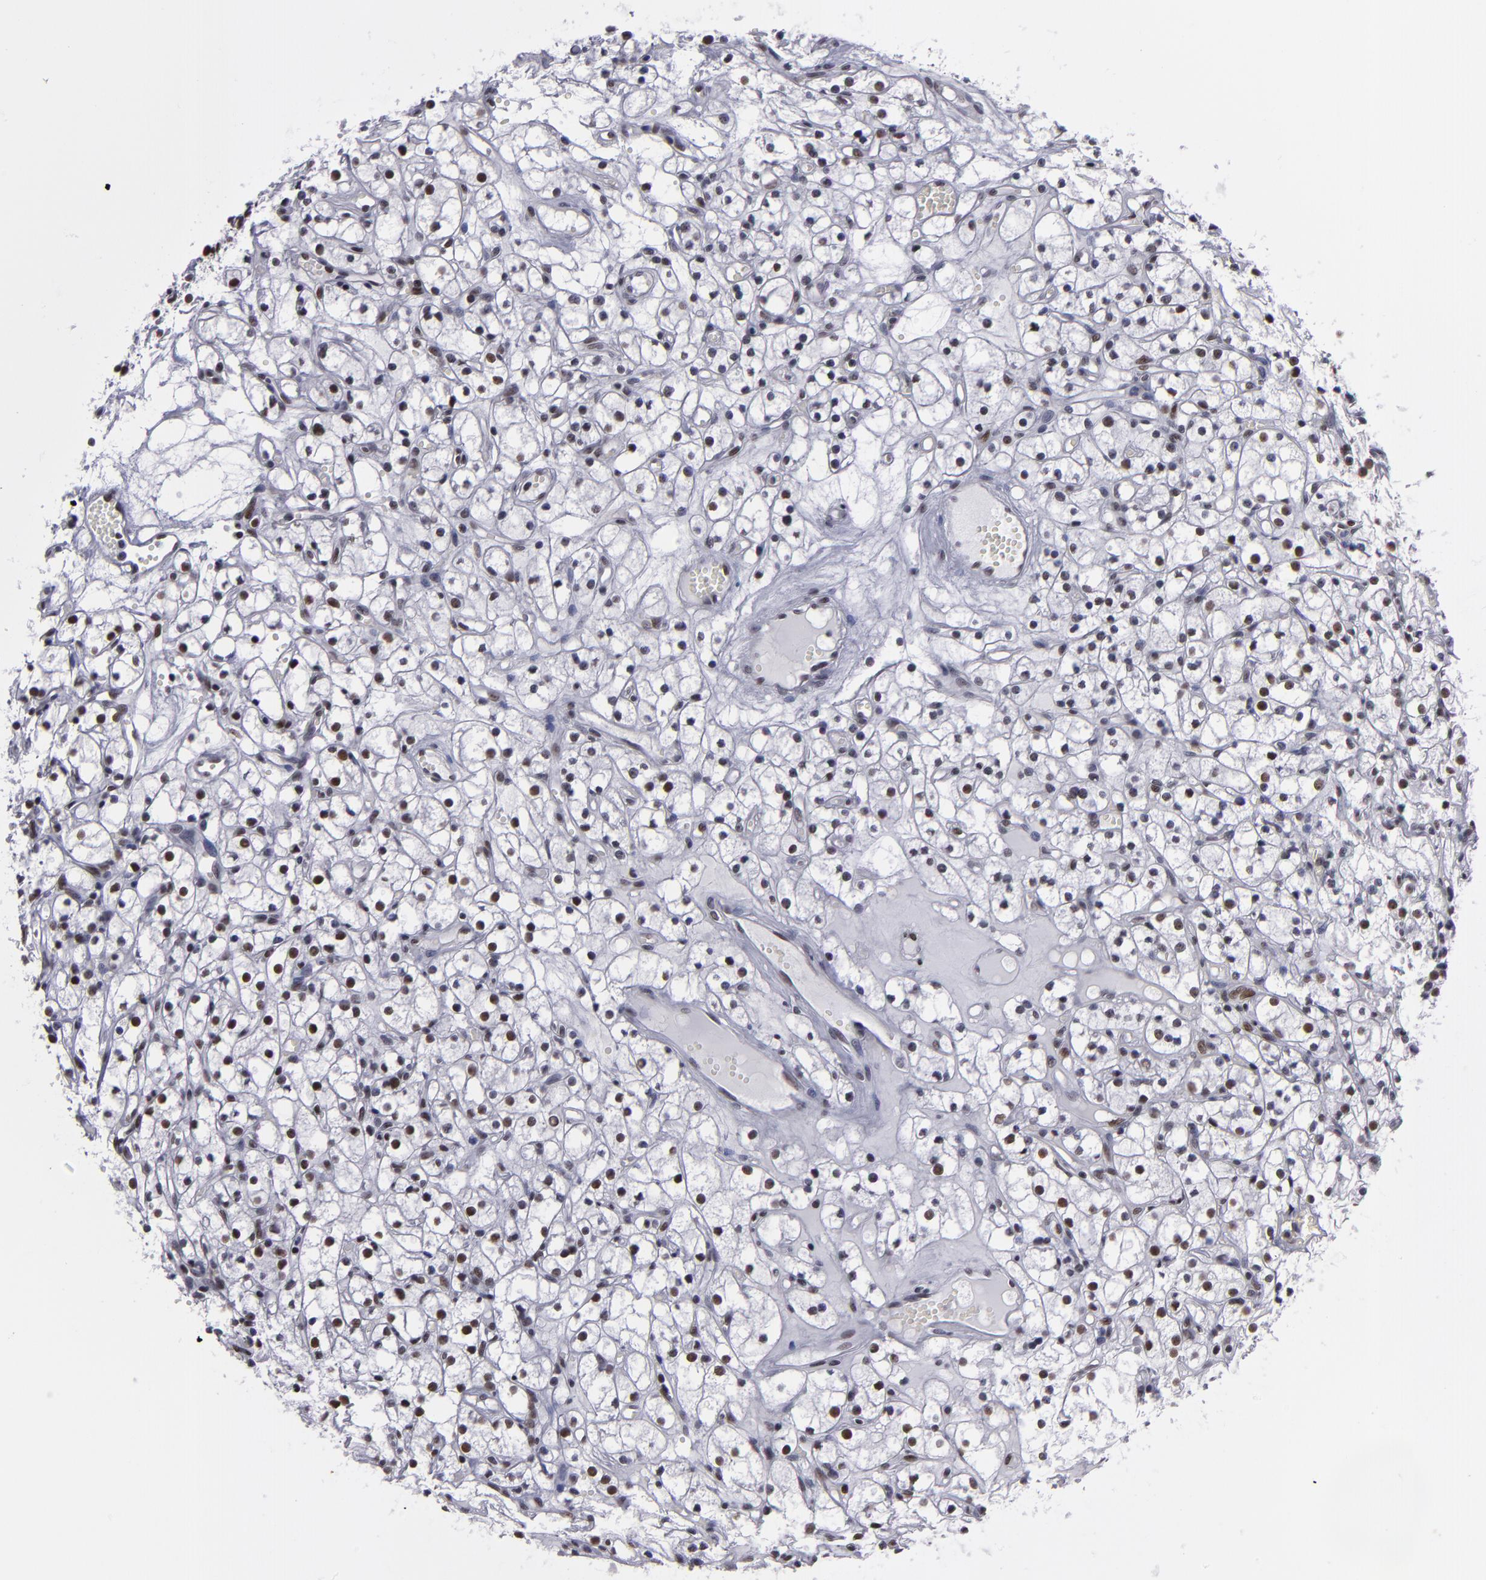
{"staining": {"intensity": "strong", "quantity": "25%-75%", "location": "nuclear"}, "tissue": "renal cancer", "cell_type": "Tumor cells", "image_type": "cancer", "snomed": [{"axis": "morphology", "description": "Adenocarcinoma, NOS"}, {"axis": "topography", "description": "Kidney"}], "caption": "The image demonstrates staining of renal cancer (adenocarcinoma), revealing strong nuclear protein positivity (brown color) within tumor cells.", "gene": "TERF2", "patient": {"sex": "male", "age": 61}}